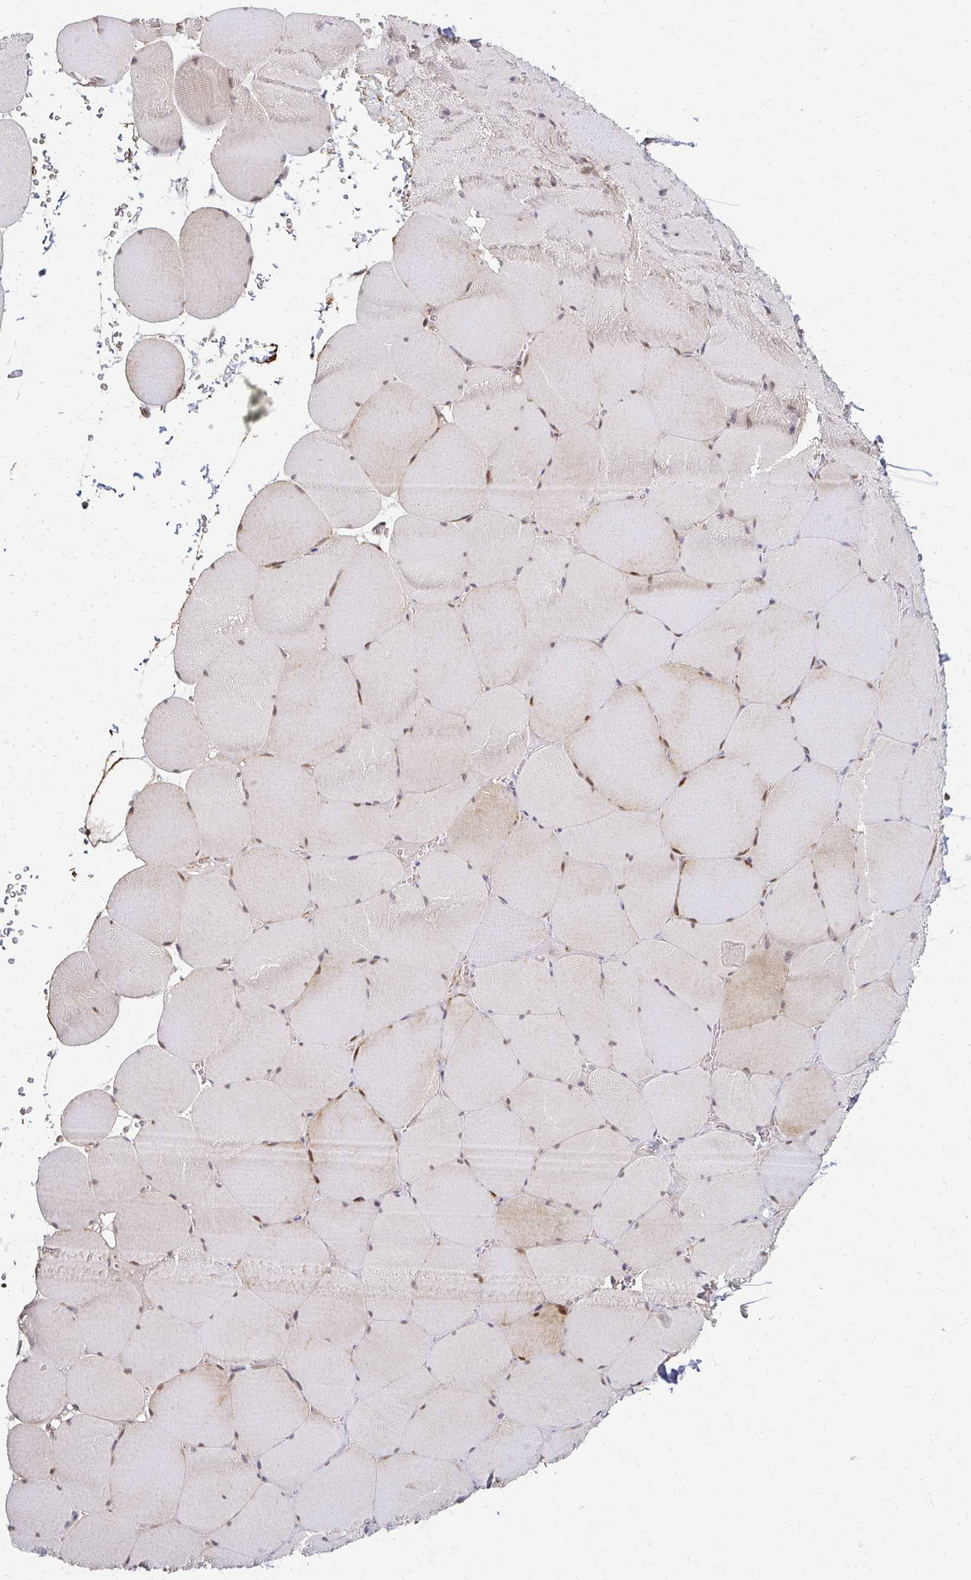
{"staining": {"intensity": "moderate", "quantity": "25%-75%", "location": "nuclear"}, "tissue": "skeletal muscle", "cell_type": "Myocytes", "image_type": "normal", "snomed": [{"axis": "morphology", "description": "Normal tissue, NOS"}, {"axis": "topography", "description": "Skeletal muscle"}, {"axis": "topography", "description": "Head-Neck"}], "caption": "IHC image of unremarkable human skeletal muscle stained for a protein (brown), which demonstrates medium levels of moderate nuclear expression in about 25%-75% of myocytes.", "gene": "PSMD7", "patient": {"sex": "male", "age": 66}}